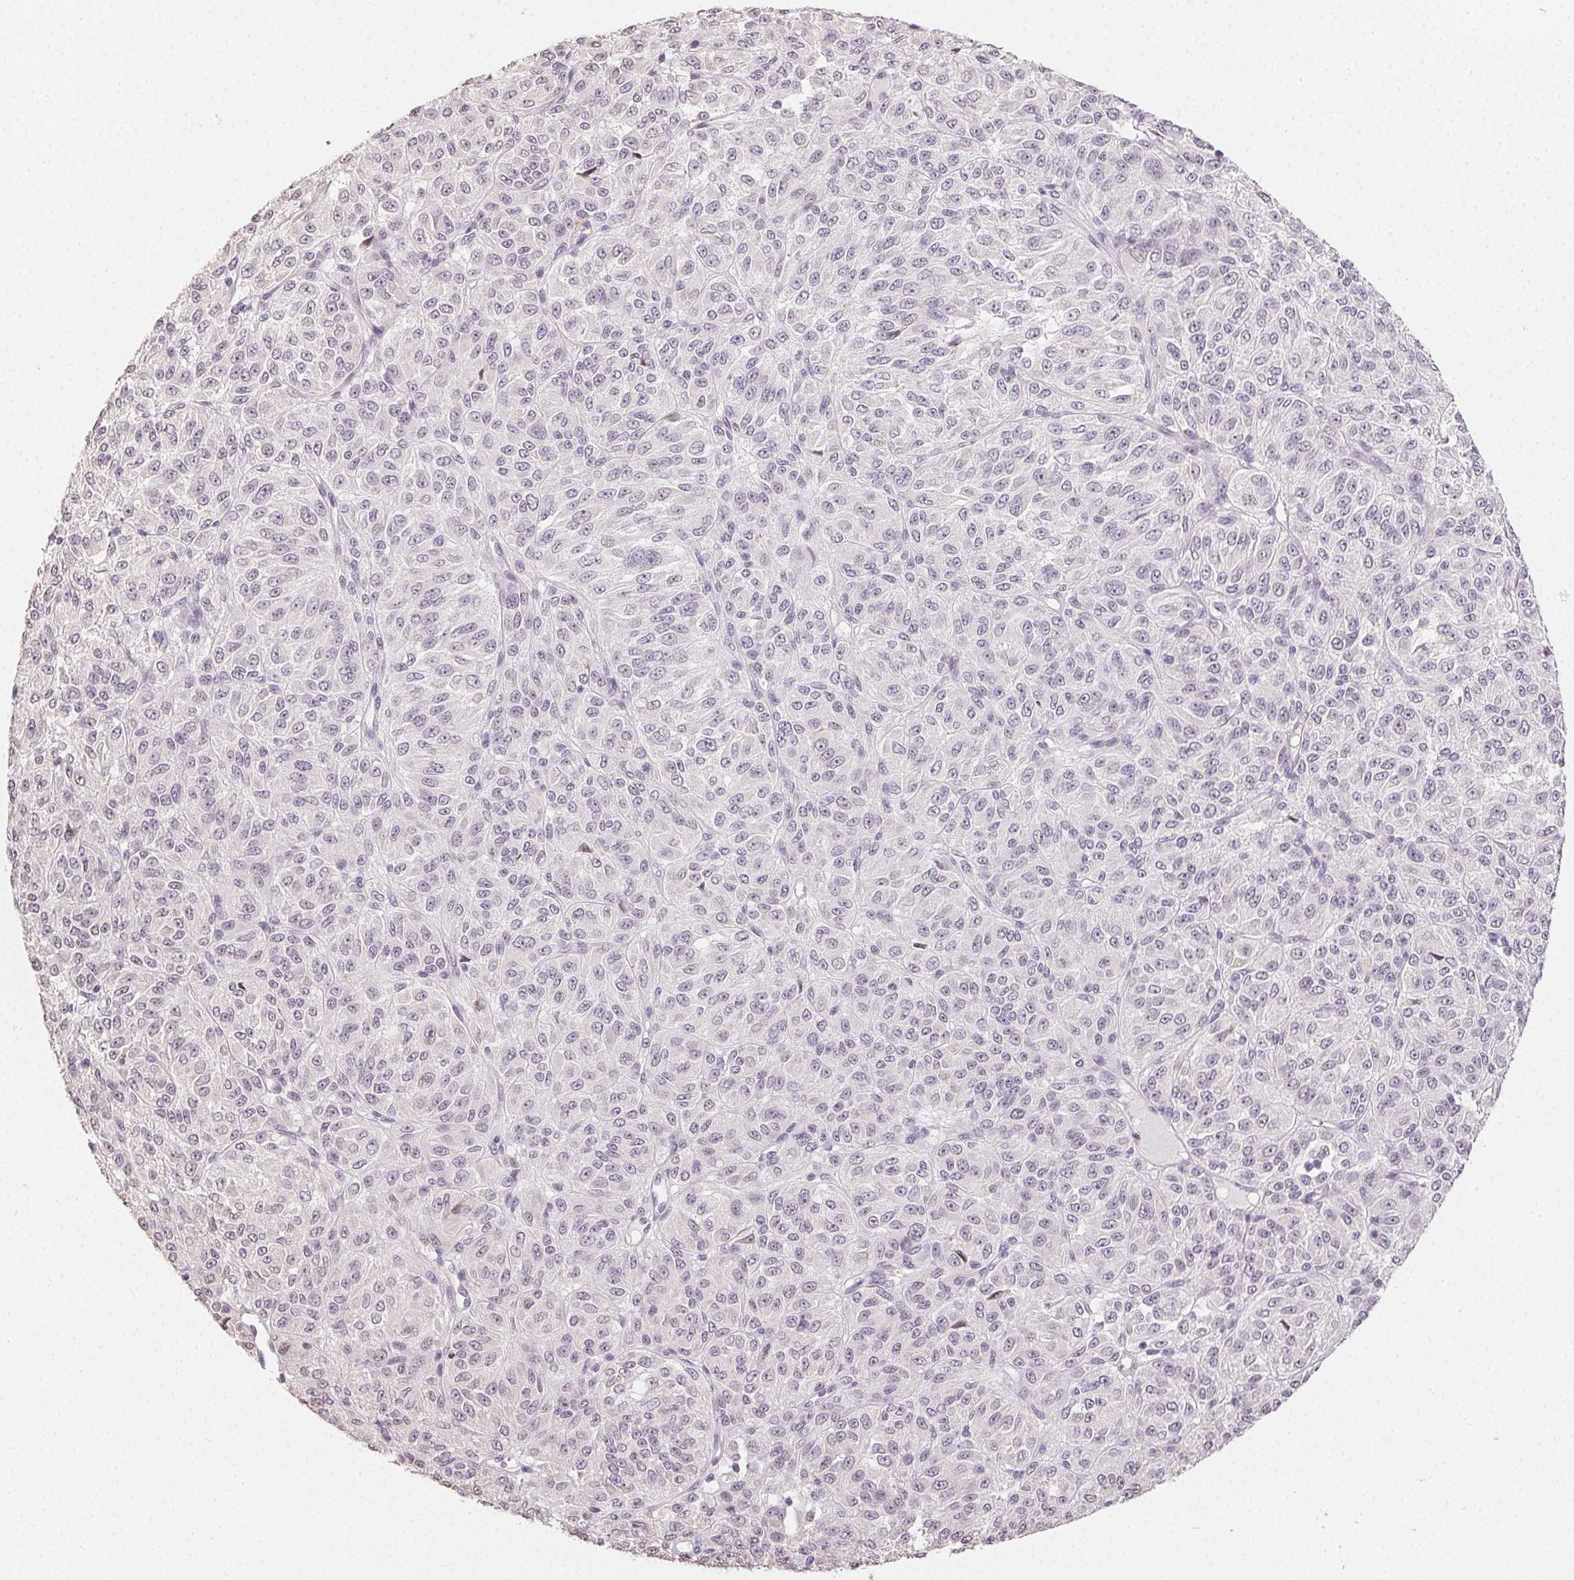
{"staining": {"intensity": "negative", "quantity": "none", "location": "none"}, "tissue": "melanoma", "cell_type": "Tumor cells", "image_type": "cancer", "snomed": [{"axis": "morphology", "description": "Malignant melanoma, Metastatic site"}, {"axis": "topography", "description": "Brain"}], "caption": "There is no significant staining in tumor cells of melanoma.", "gene": "TMEM174", "patient": {"sex": "female", "age": 56}}